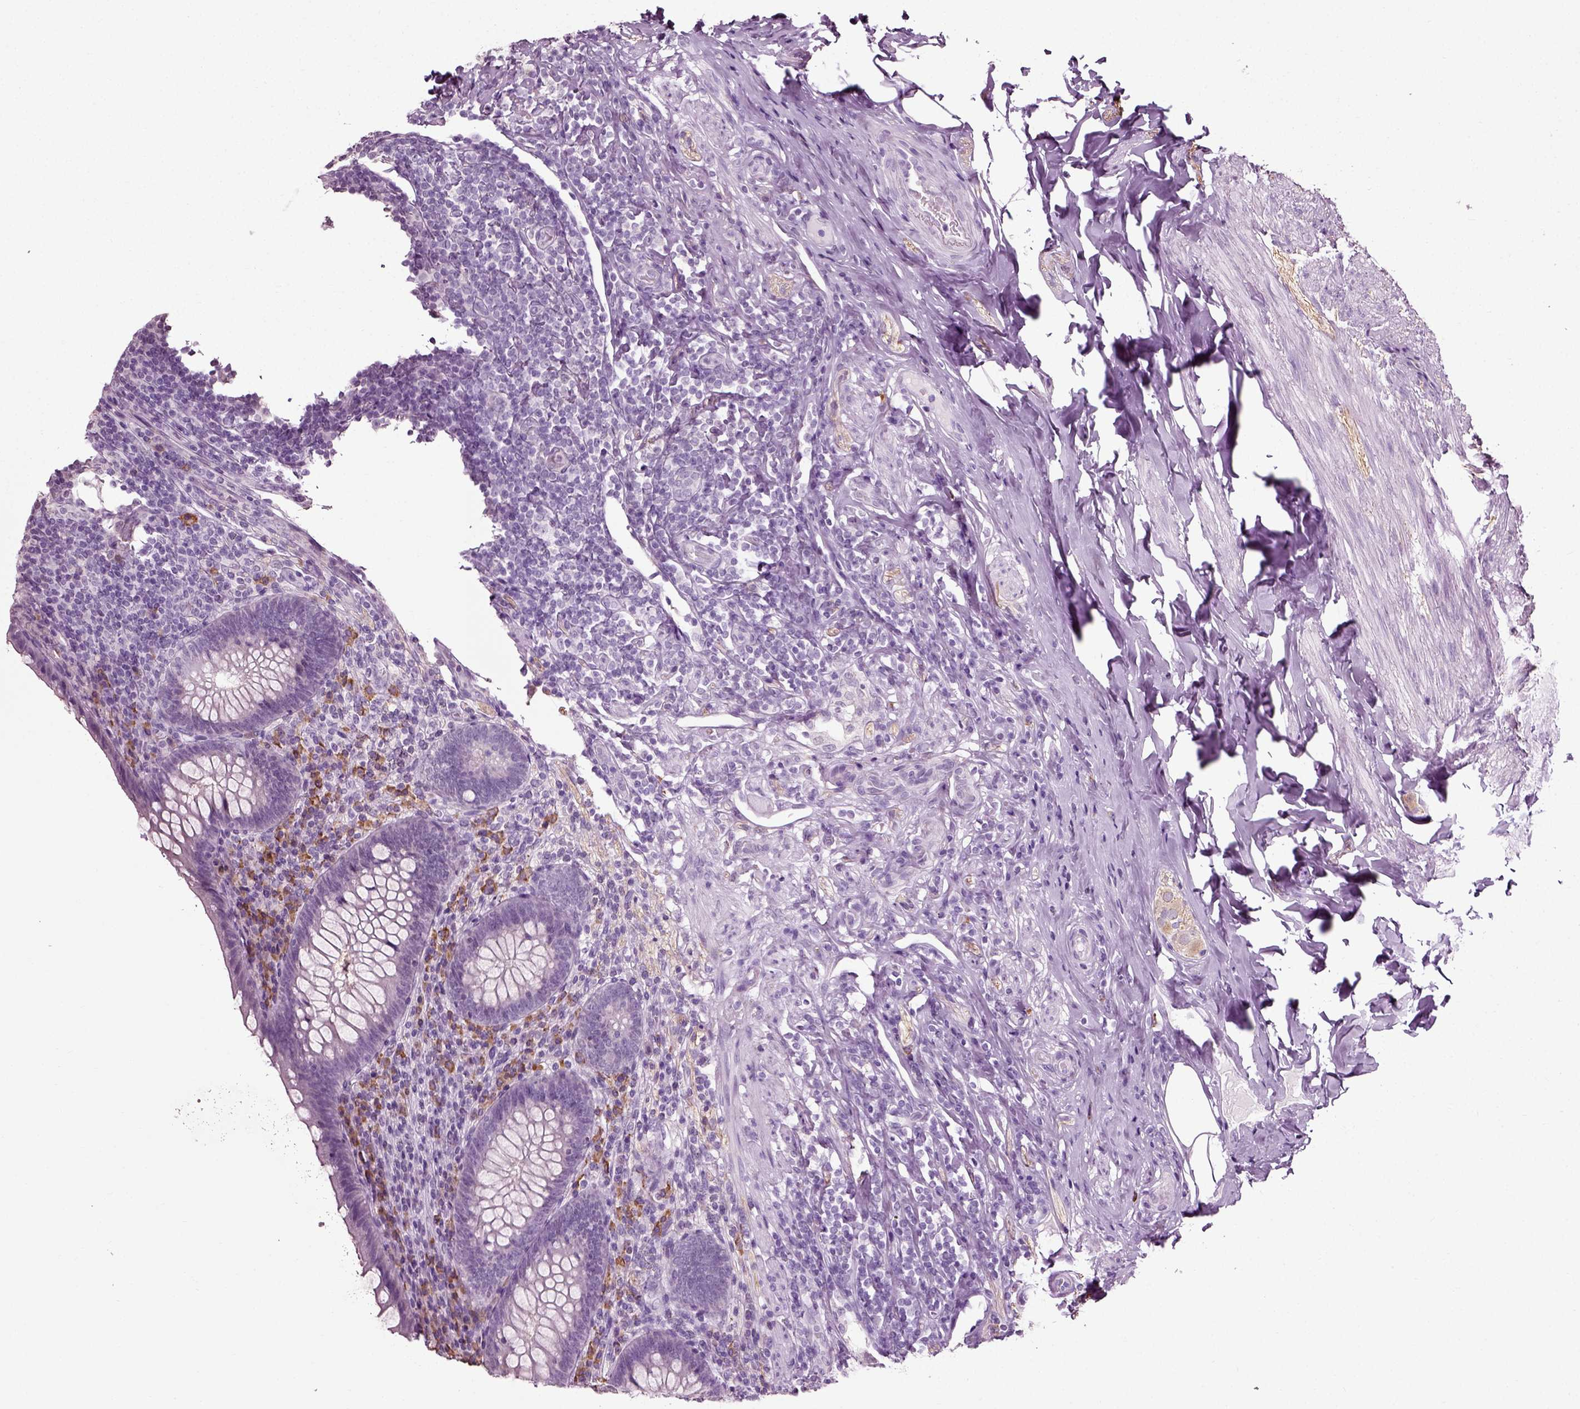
{"staining": {"intensity": "negative", "quantity": "none", "location": "none"}, "tissue": "appendix", "cell_type": "Glandular cells", "image_type": "normal", "snomed": [{"axis": "morphology", "description": "Normal tissue, NOS"}, {"axis": "topography", "description": "Appendix"}], "caption": "Immunohistochemistry (IHC) photomicrograph of unremarkable human appendix stained for a protein (brown), which demonstrates no positivity in glandular cells. (Stains: DAB (3,3'-diaminobenzidine) immunohistochemistry (IHC) with hematoxylin counter stain, Microscopy: brightfield microscopy at high magnification).", "gene": "SLC26A8", "patient": {"sex": "male", "age": 47}}